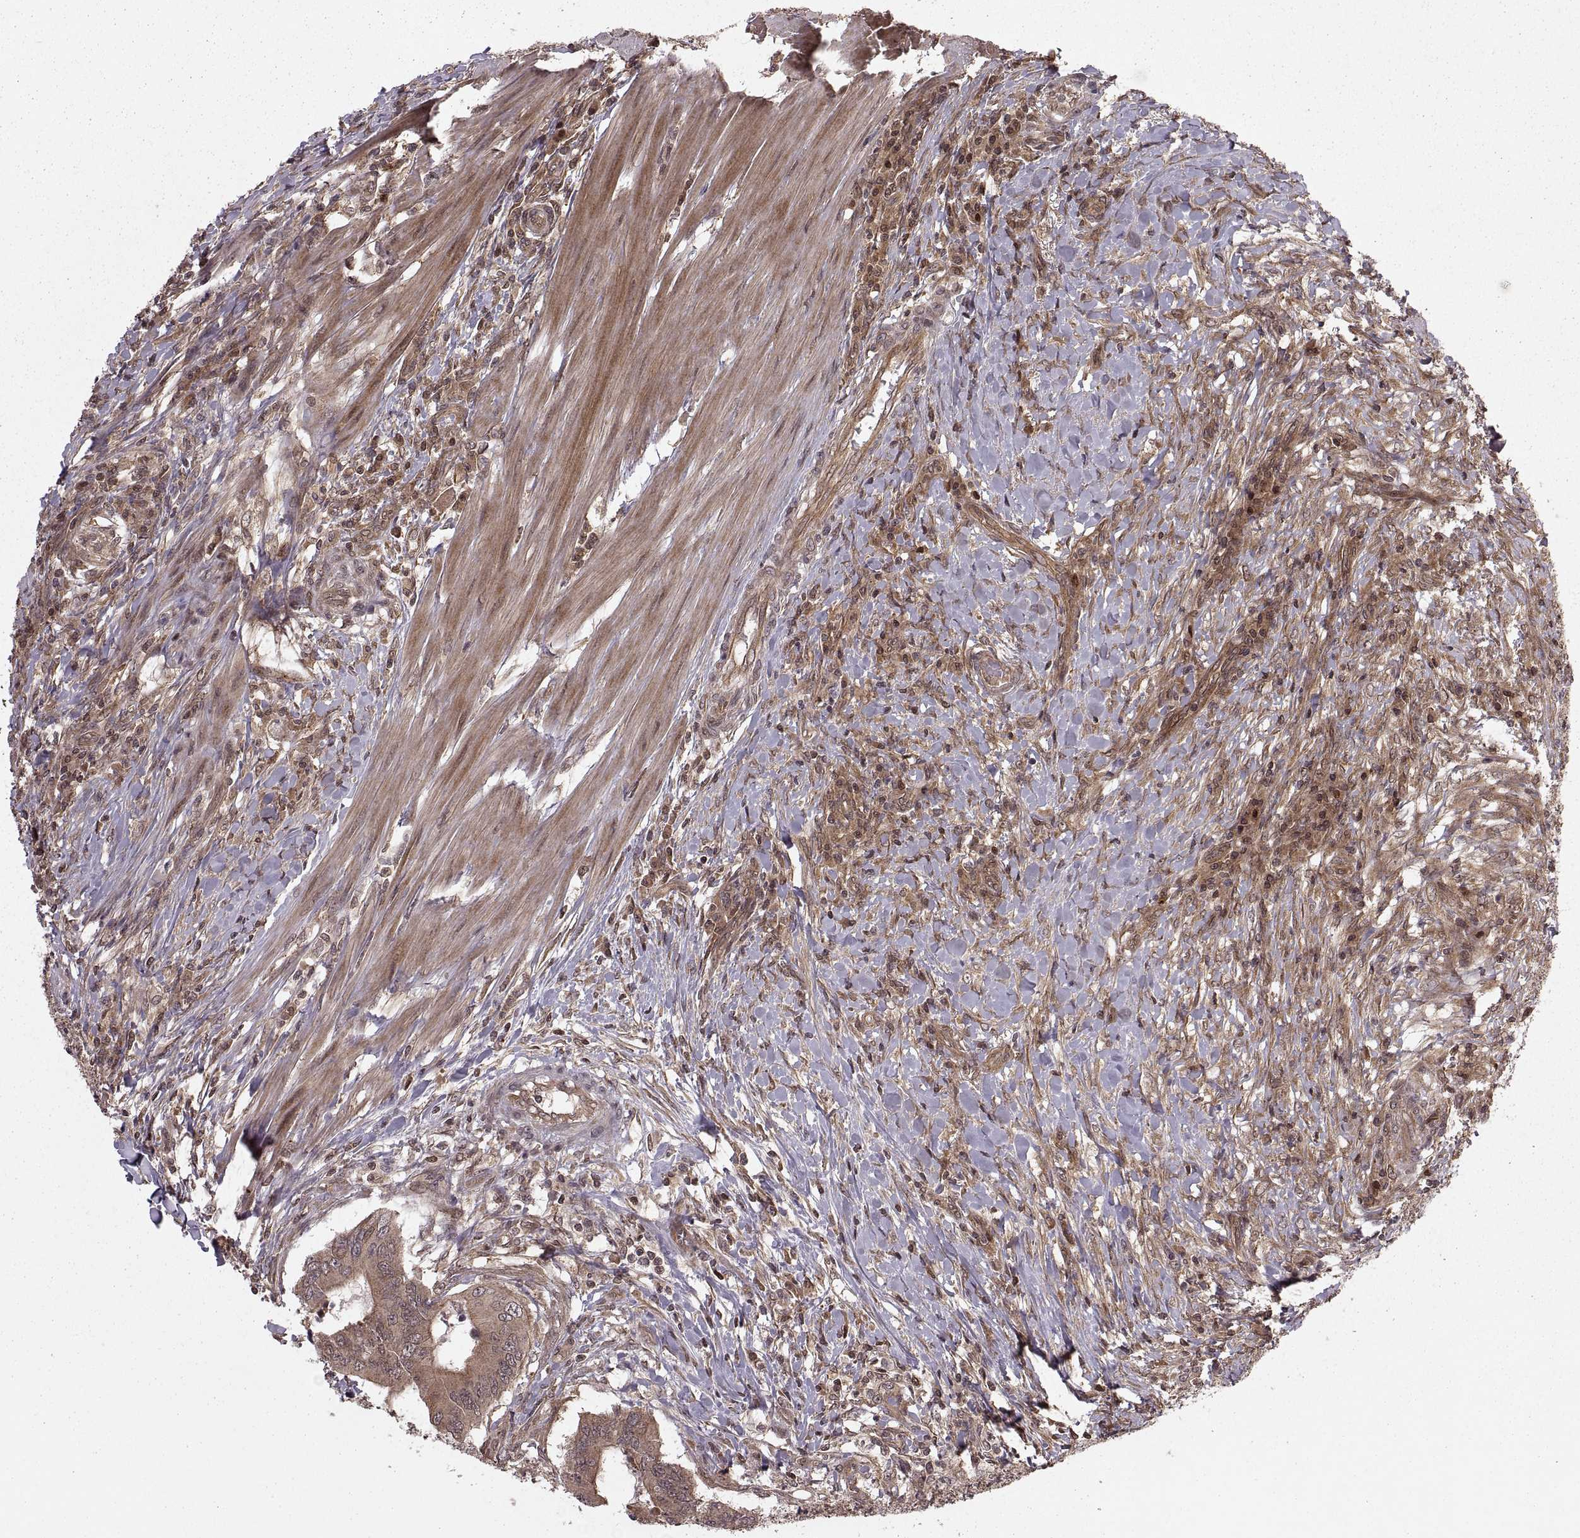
{"staining": {"intensity": "weak", "quantity": ">75%", "location": "cytoplasmic/membranous"}, "tissue": "colorectal cancer", "cell_type": "Tumor cells", "image_type": "cancer", "snomed": [{"axis": "morphology", "description": "Adenocarcinoma, NOS"}, {"axis": "topography", "description": "Colon"}], "caption": "This is a photomicrograph of immunohistochemistry staining of colorectal cancer, which shows weak positivity in the cytoplasmic/membranous of tumor cells.", "gene": "DEDD", "patient": {"sex": "male", "age": 53}}